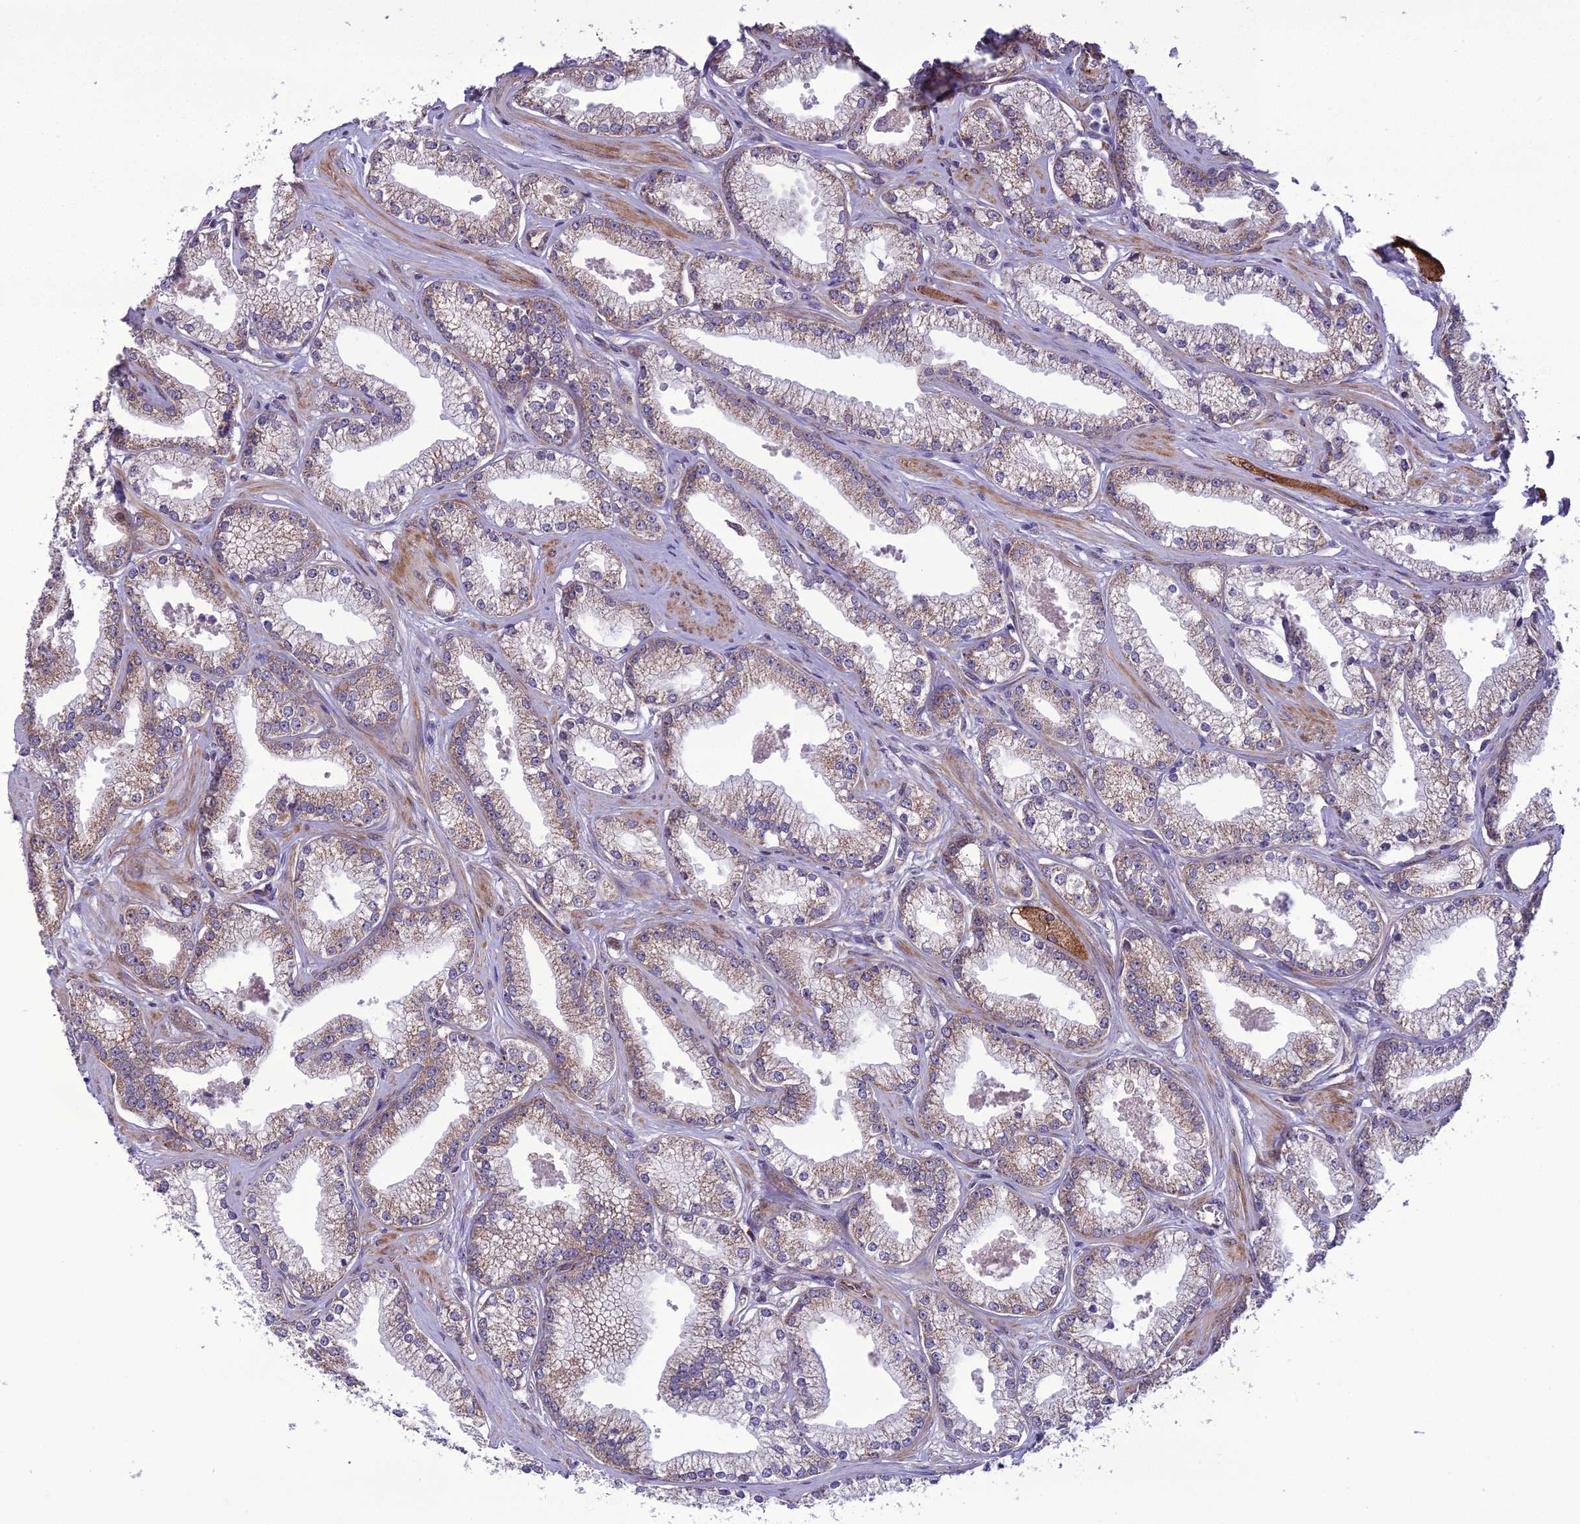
{"staining": {"intensity": "weak", "quantity": ">75%", "location": "cytoplasmic/membranous"}, "tissue": "prostate cancer", "cell_type": "Tumor cells", "image_type": "cancer", "snomed": [{"axis": "morphology", "description": "Adenocarcinoma, High grade"}, {"axis": "topography", "description": "Prostate"}], "caption": "Weak cytoplasmic/membranous expression for a protein is present in approximately >75% of tumor cells of prostate adenocarcinoma (high-grade) using immunohistochemistry (IHC).", "gene": "NODAL", "patient": {"sex": "male", "age": 67}}